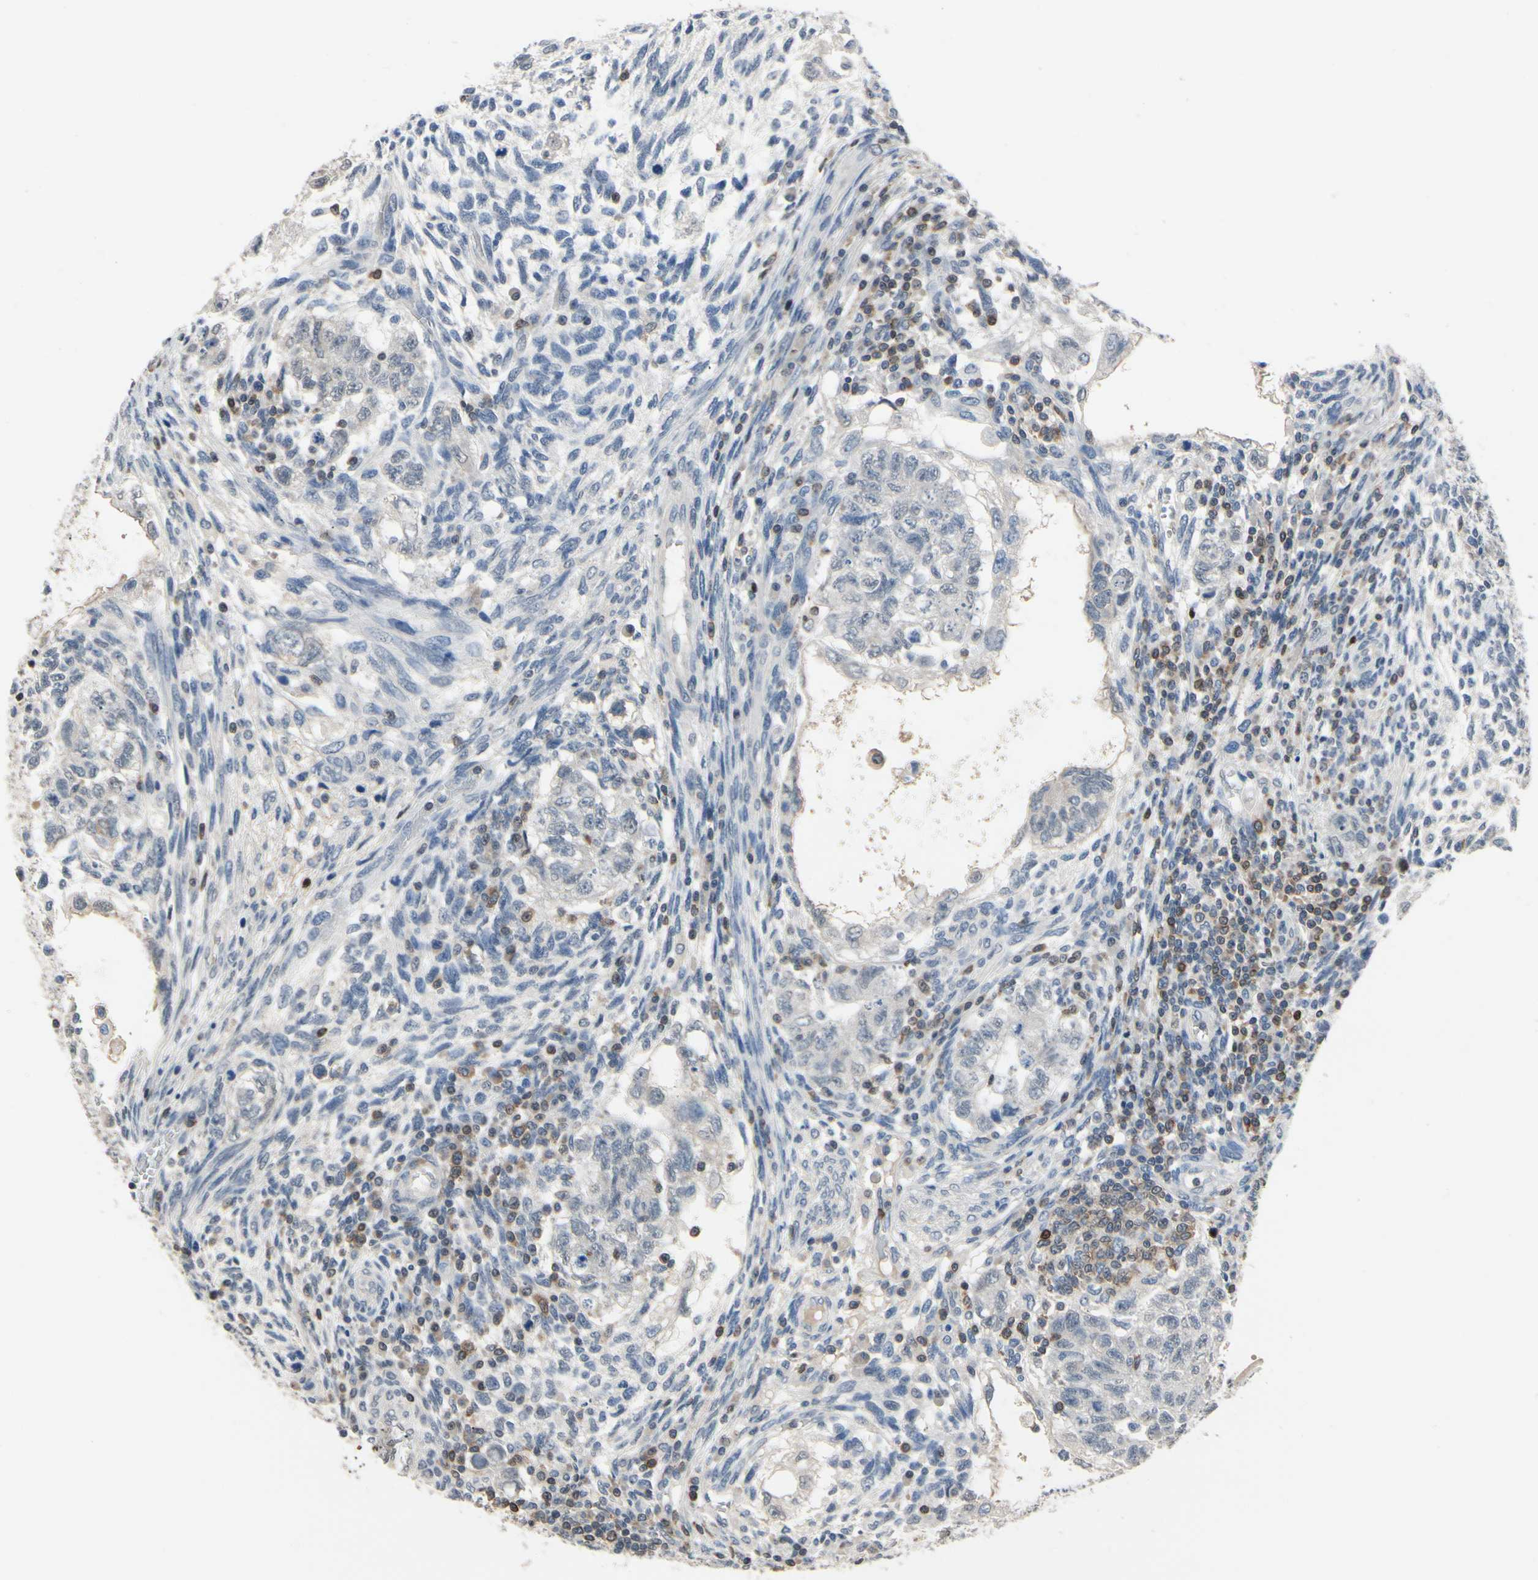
{"staining": {"intensity": "negative", "quantity": "none", "location": "none"}, "tissue": "testis cancer", "cell_type": "Tumor cells", "image_type": "cancer", "snomed": [{"axis": "morphology", "description": "Normal tissue, NOS"}, {"axis": "morphology", "description": "Carcinoma, Embryonal, NOS"}, {"axis": "topography", "description": "Testis"}], "caption": "Protein analysis of testis cancer exhibits no significant staining in tumor cells.", "gene": "NFATC2", "patient": {"sex": "male", "age": 36}}